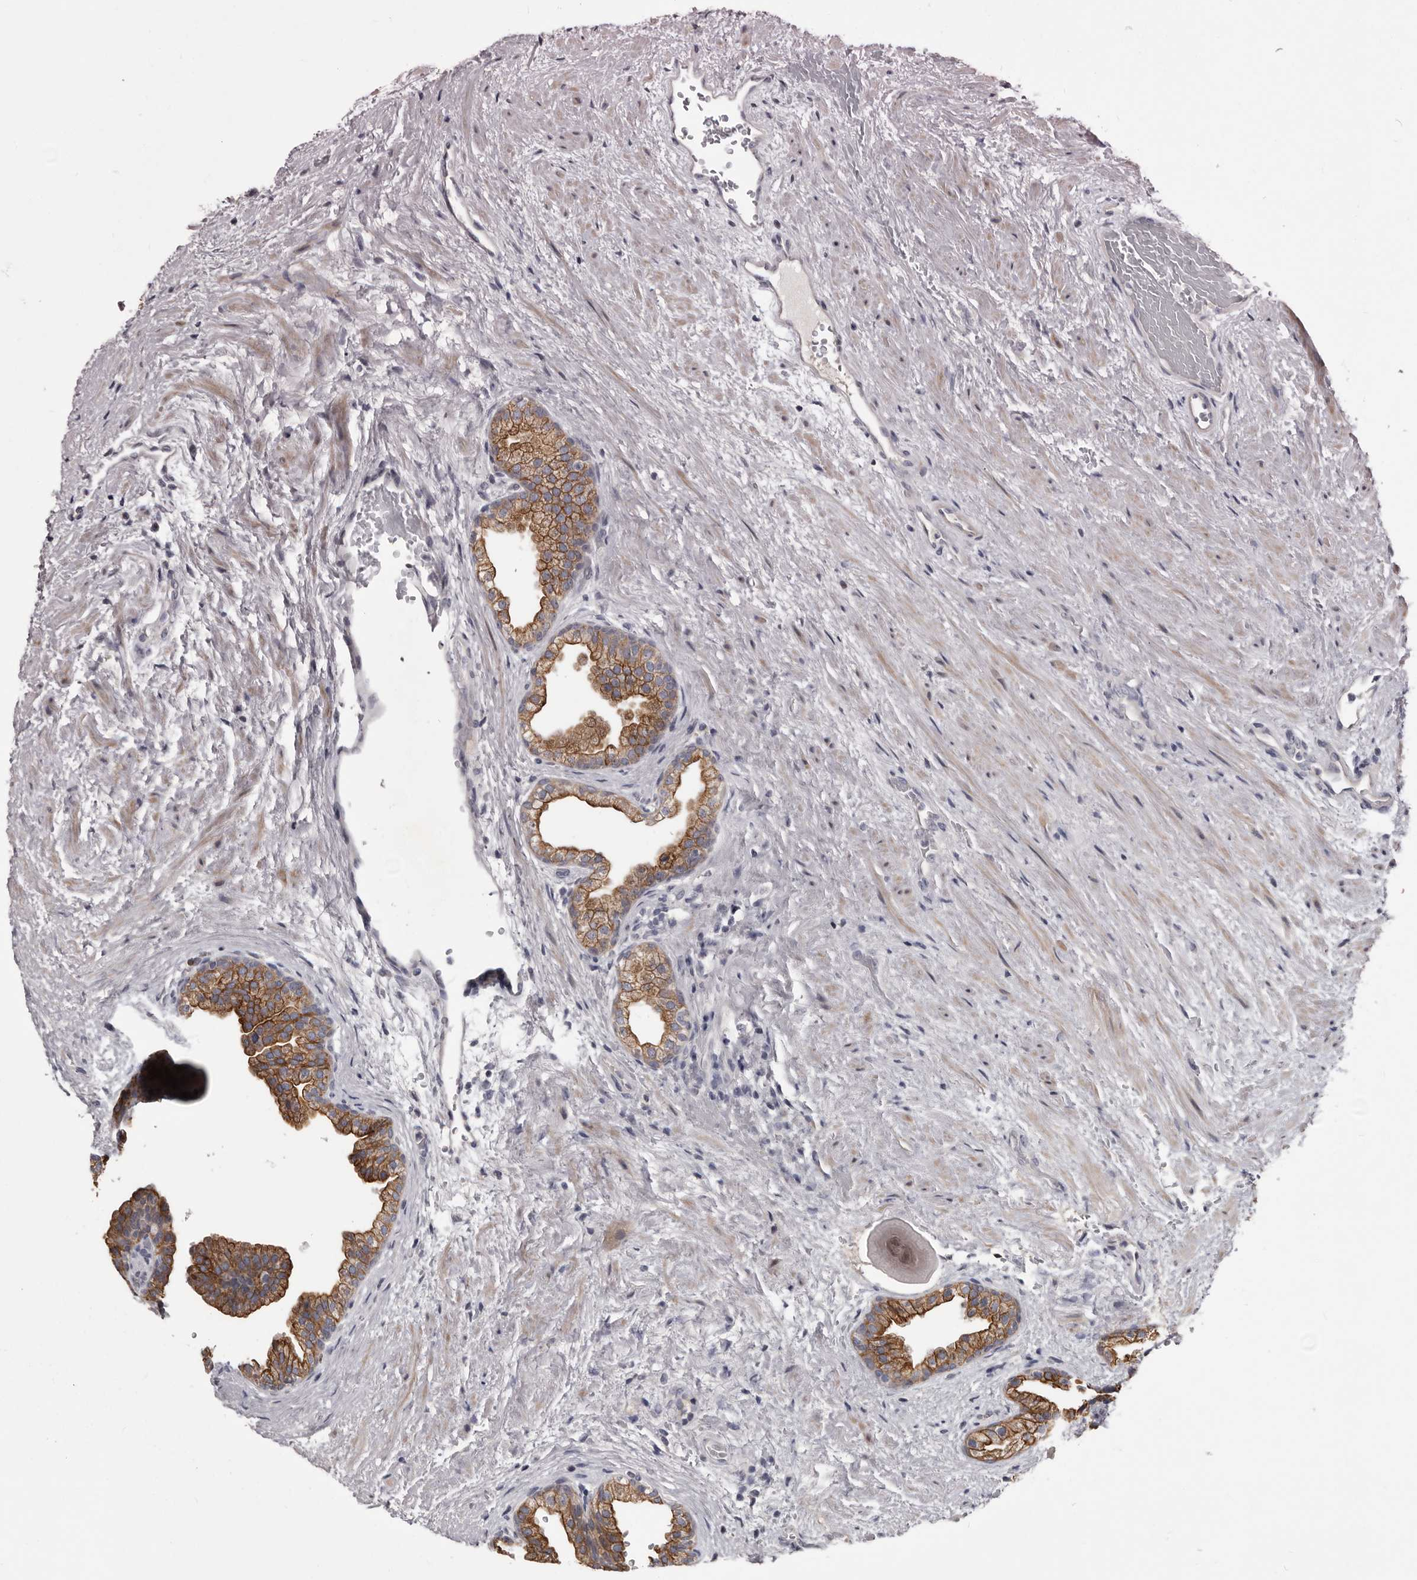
{"staining": {"intensity": "moderate", "quantity": ">75%", "location": "cytoplasmic/membranous"}, "tissue": "prostate", "cell_type": "Glandular cells", "image_type": "normal", "snomed": [{"axis": "morphology", "description": "Normal tissue, NOS"}, {"axis": "topography", "description": "Prostate"}], "caption": "IHC photomicrograph of unremarkable human prostate stained for a protein (brown), which shows medium levels of moderate cytoplasmic/membranous staining in about >75% of glandular cells.", "gene": "LPAR6", "patient": {"sex": "male", "age": 48}}